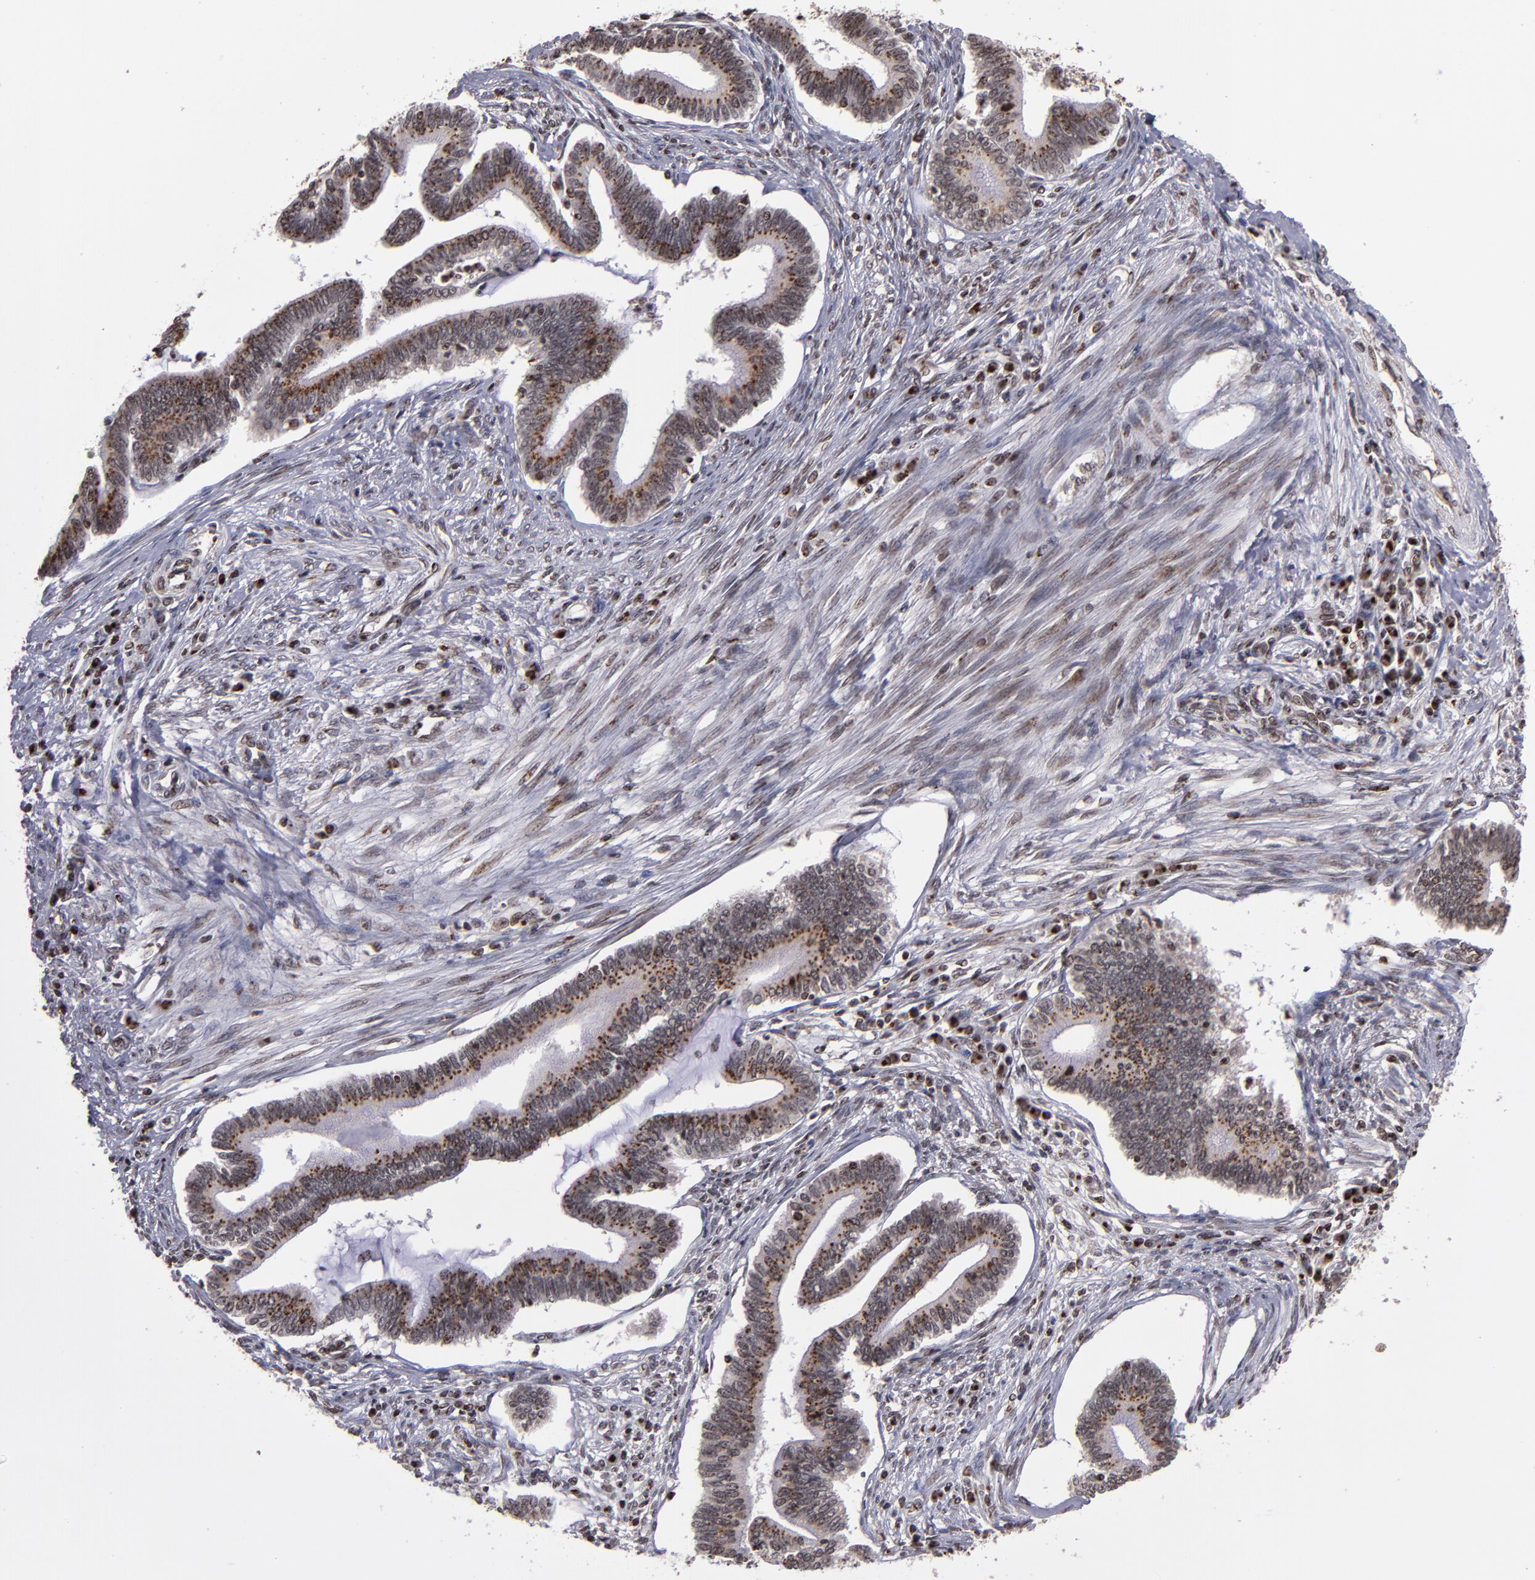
{"staining": {"intensity": "strong", "quantity": ">75%", "location": "cytoplasmic/membranous,nuclear"}, "tissue": "cervical cancer", "cell_type": "Tumor cells", "image_type": "cancer", "snomed": [{"axis": "morphology", "description": "Adenocarcinoma, NOS"}, {"axis": "topography", "description": "Cervix"}], "caption": "Cervical adenocarcinoma tissue exhibits strong cytoplasmic/membranous and nuclear positivity in approximately >75% of tumor cells, visualized by immunohistochemistry. Nuclei are stained in blue.", "gene": "CSDC2", "patient": {"sex": "female", "age": 36}}